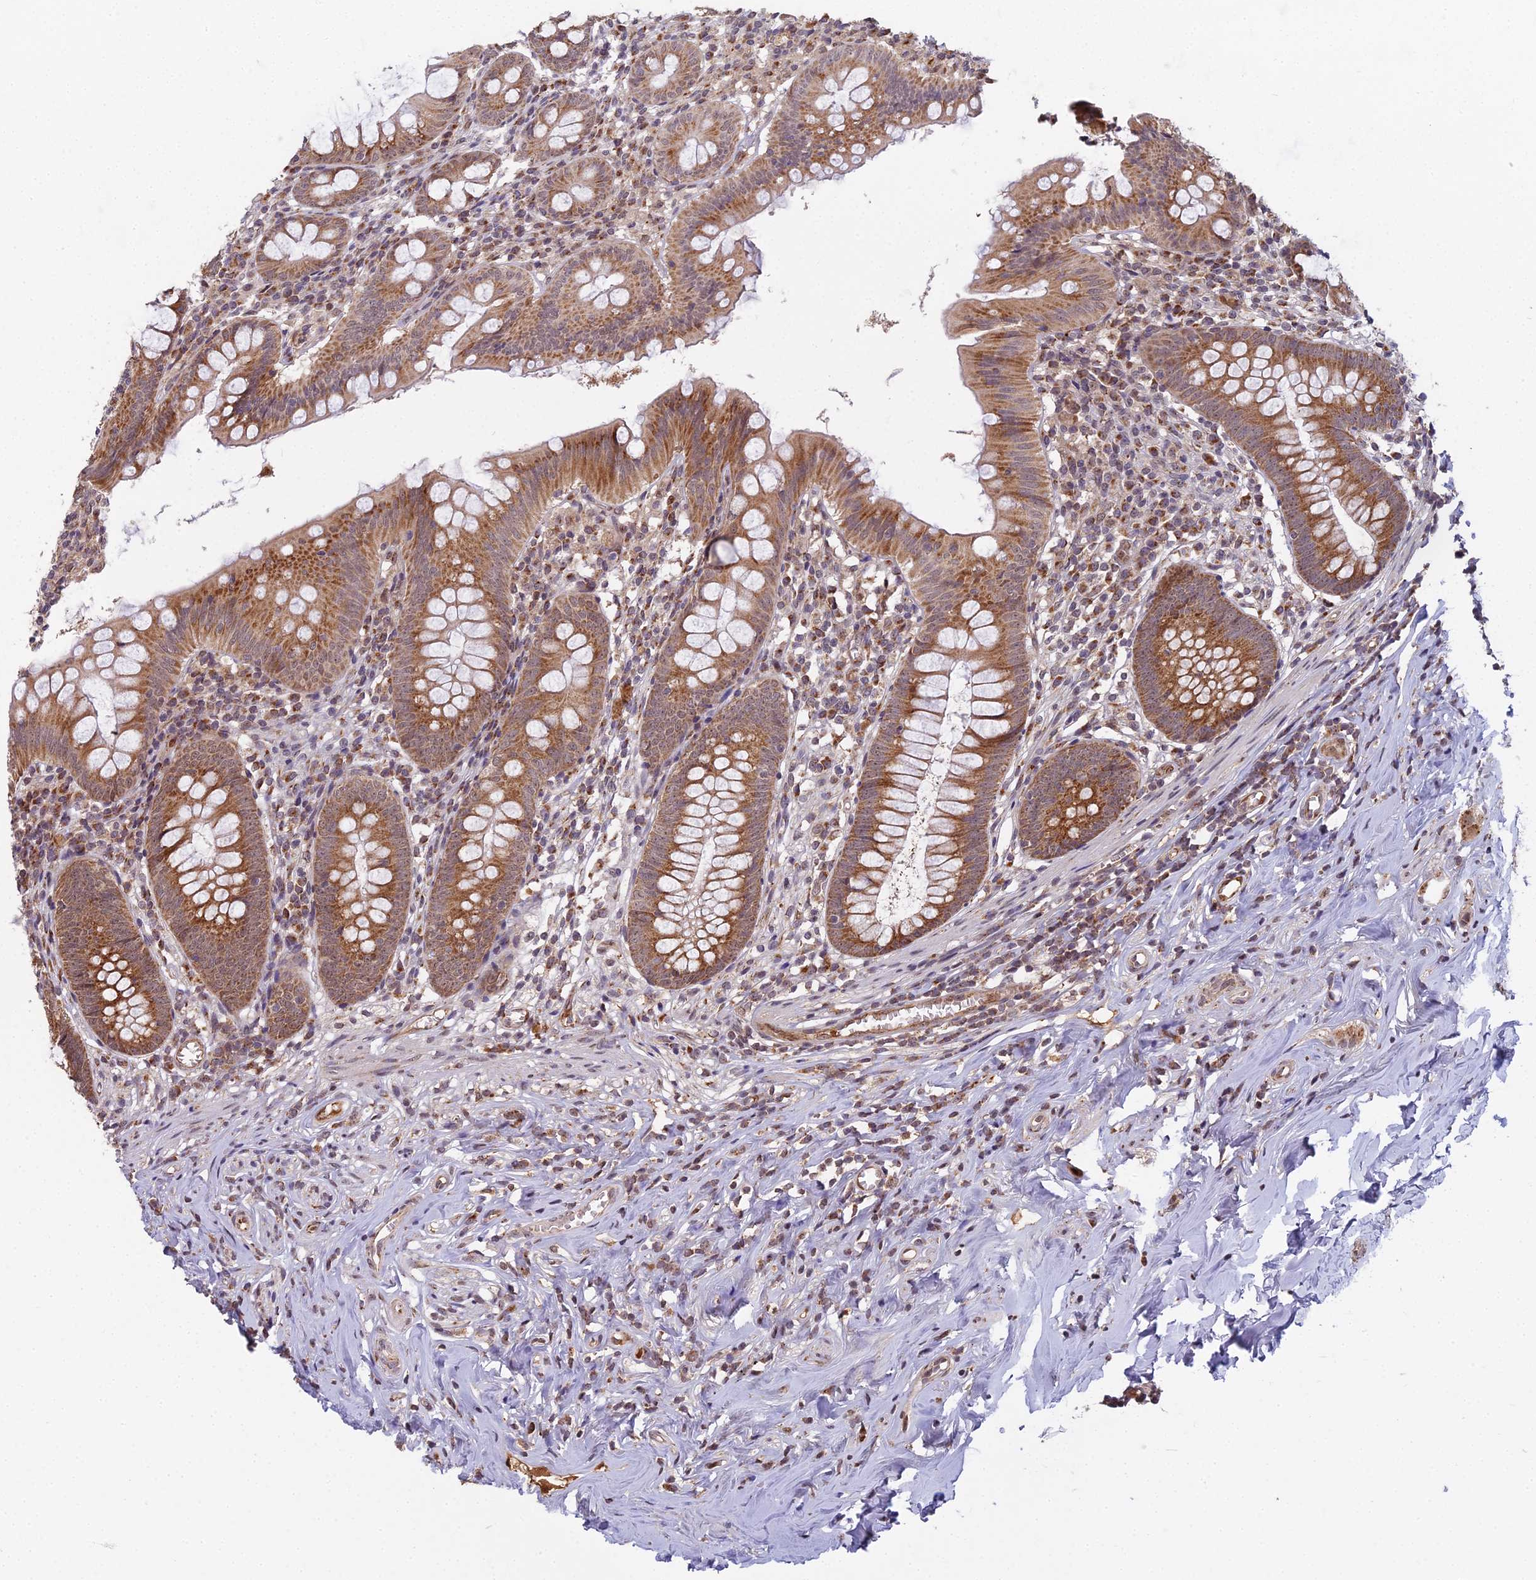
{"staining": {"intensity": "moderate", "quantity": ">75%", "location": "cytoplasmic/membranous"}, "tissue": "appendix", "cell_type": "Glandular cells", "image_type": "normal", "snomed": [{"axis": "morphology", "description": "Normal tissue, NOS"}, {"axis": "topography", "description": "Appendix"}], "caption": "Appendix stained with DAB IHC shows medium levels of moderate cytoplasmic/membranous expression in approximately >75% of glandular cells. The protein is shown in brown color, while the nuclei are stained blue.", "gene": "MEOX1", "patient": {"sex": "female", "age": 51}}